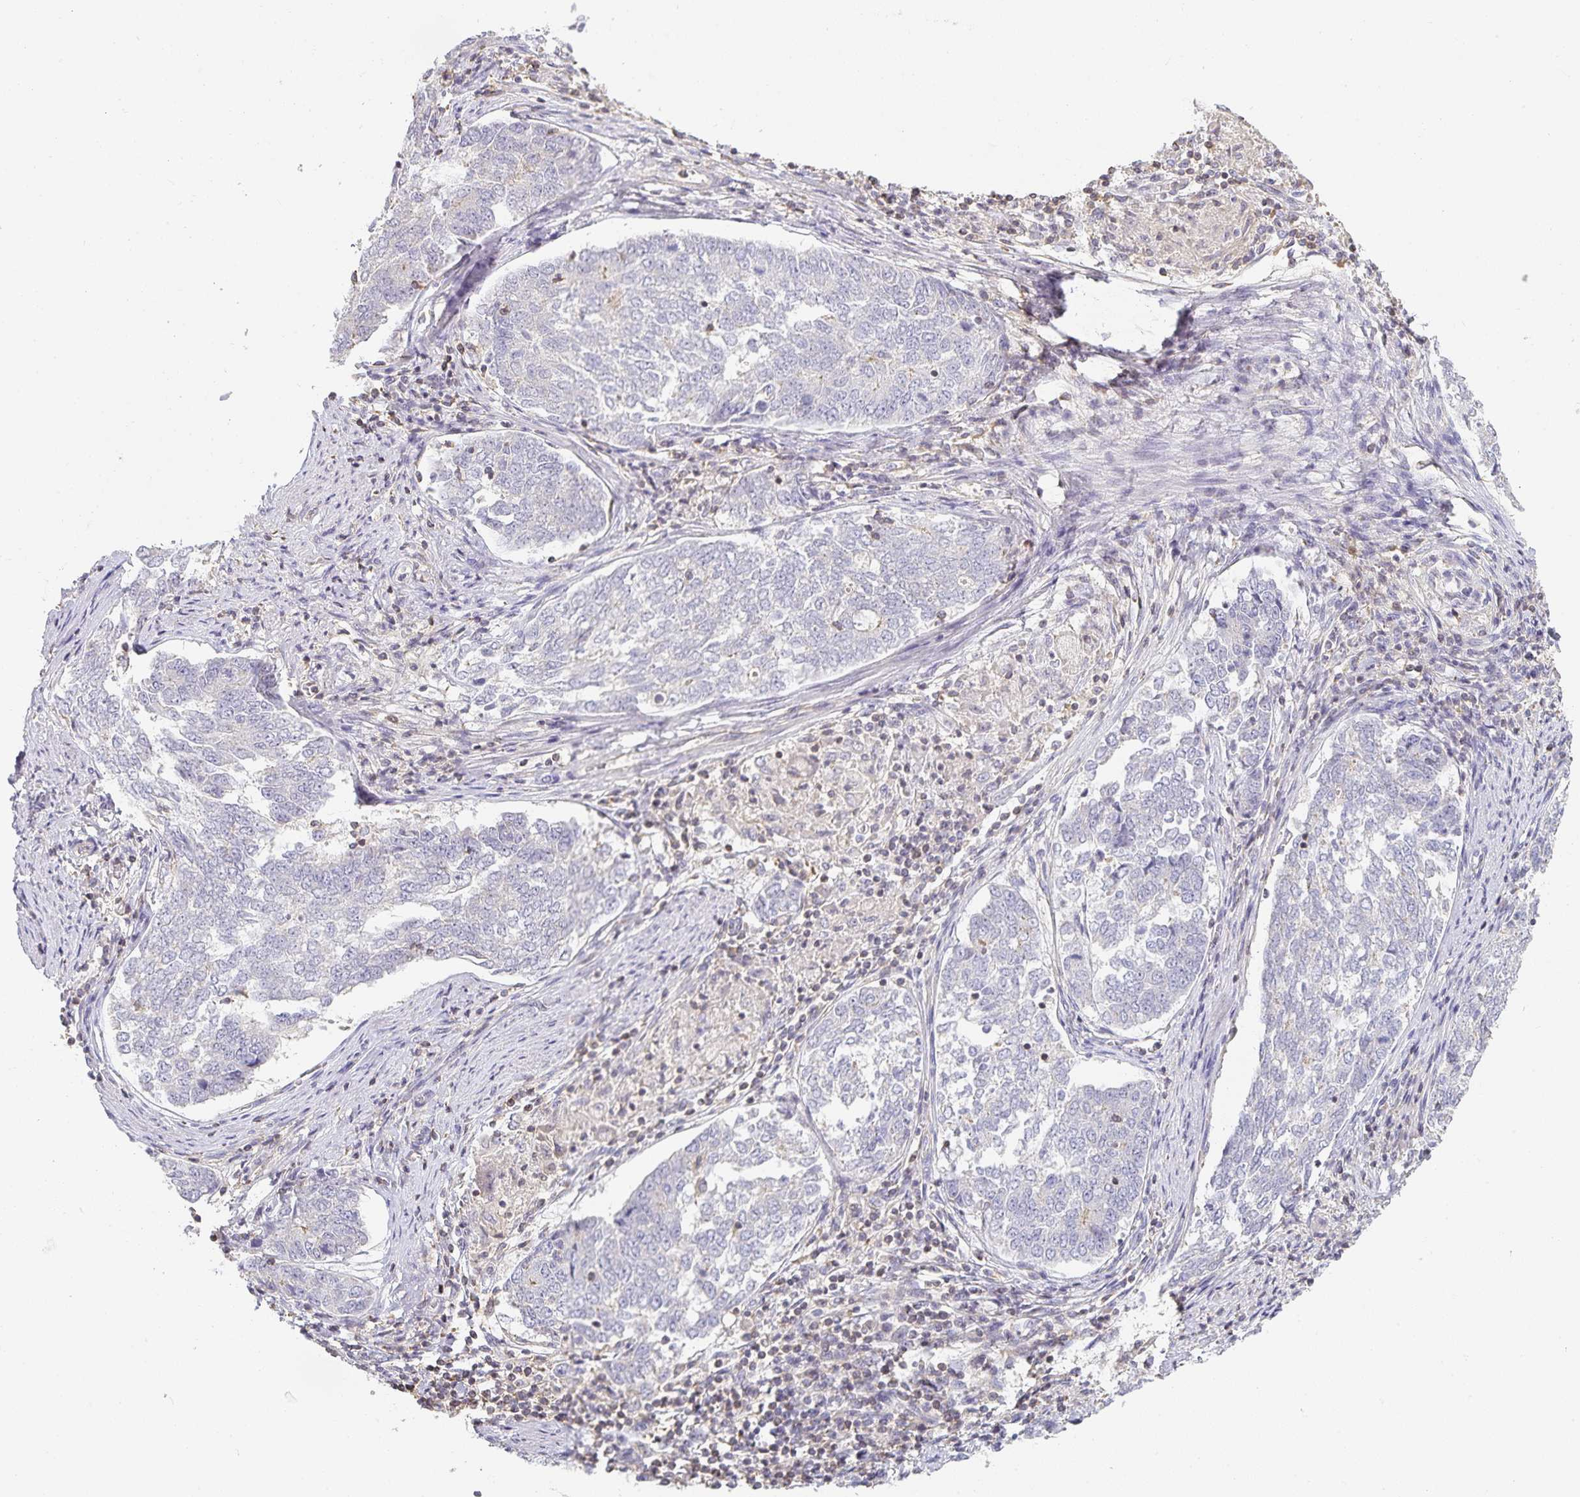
{"staining": {"intensity": "negative", "quantity": "none", "location": "none"}, "tissue": "endometrial cancer", "cell_type": "Tumor cells", "image_type": "cancer", "snomed": [{"axis": "morphology", "description": "Adenocarcinoma, NOS"}, {"axis": "topography", "description": "Endometrium"}], "caption": "Immunohistochemistry photomicrograph of adenocarcinoma (endometrial) stained for a protein (brown), which demonstrates no staining in tumor cells. The staining was performed using DAB to visualize the protein expression in brown, while the nuclei were stained in blue with hematoxylin (Magnification: 20x).", "gene": "GATA3", "patient": {"sex": "female", "age": 80}}